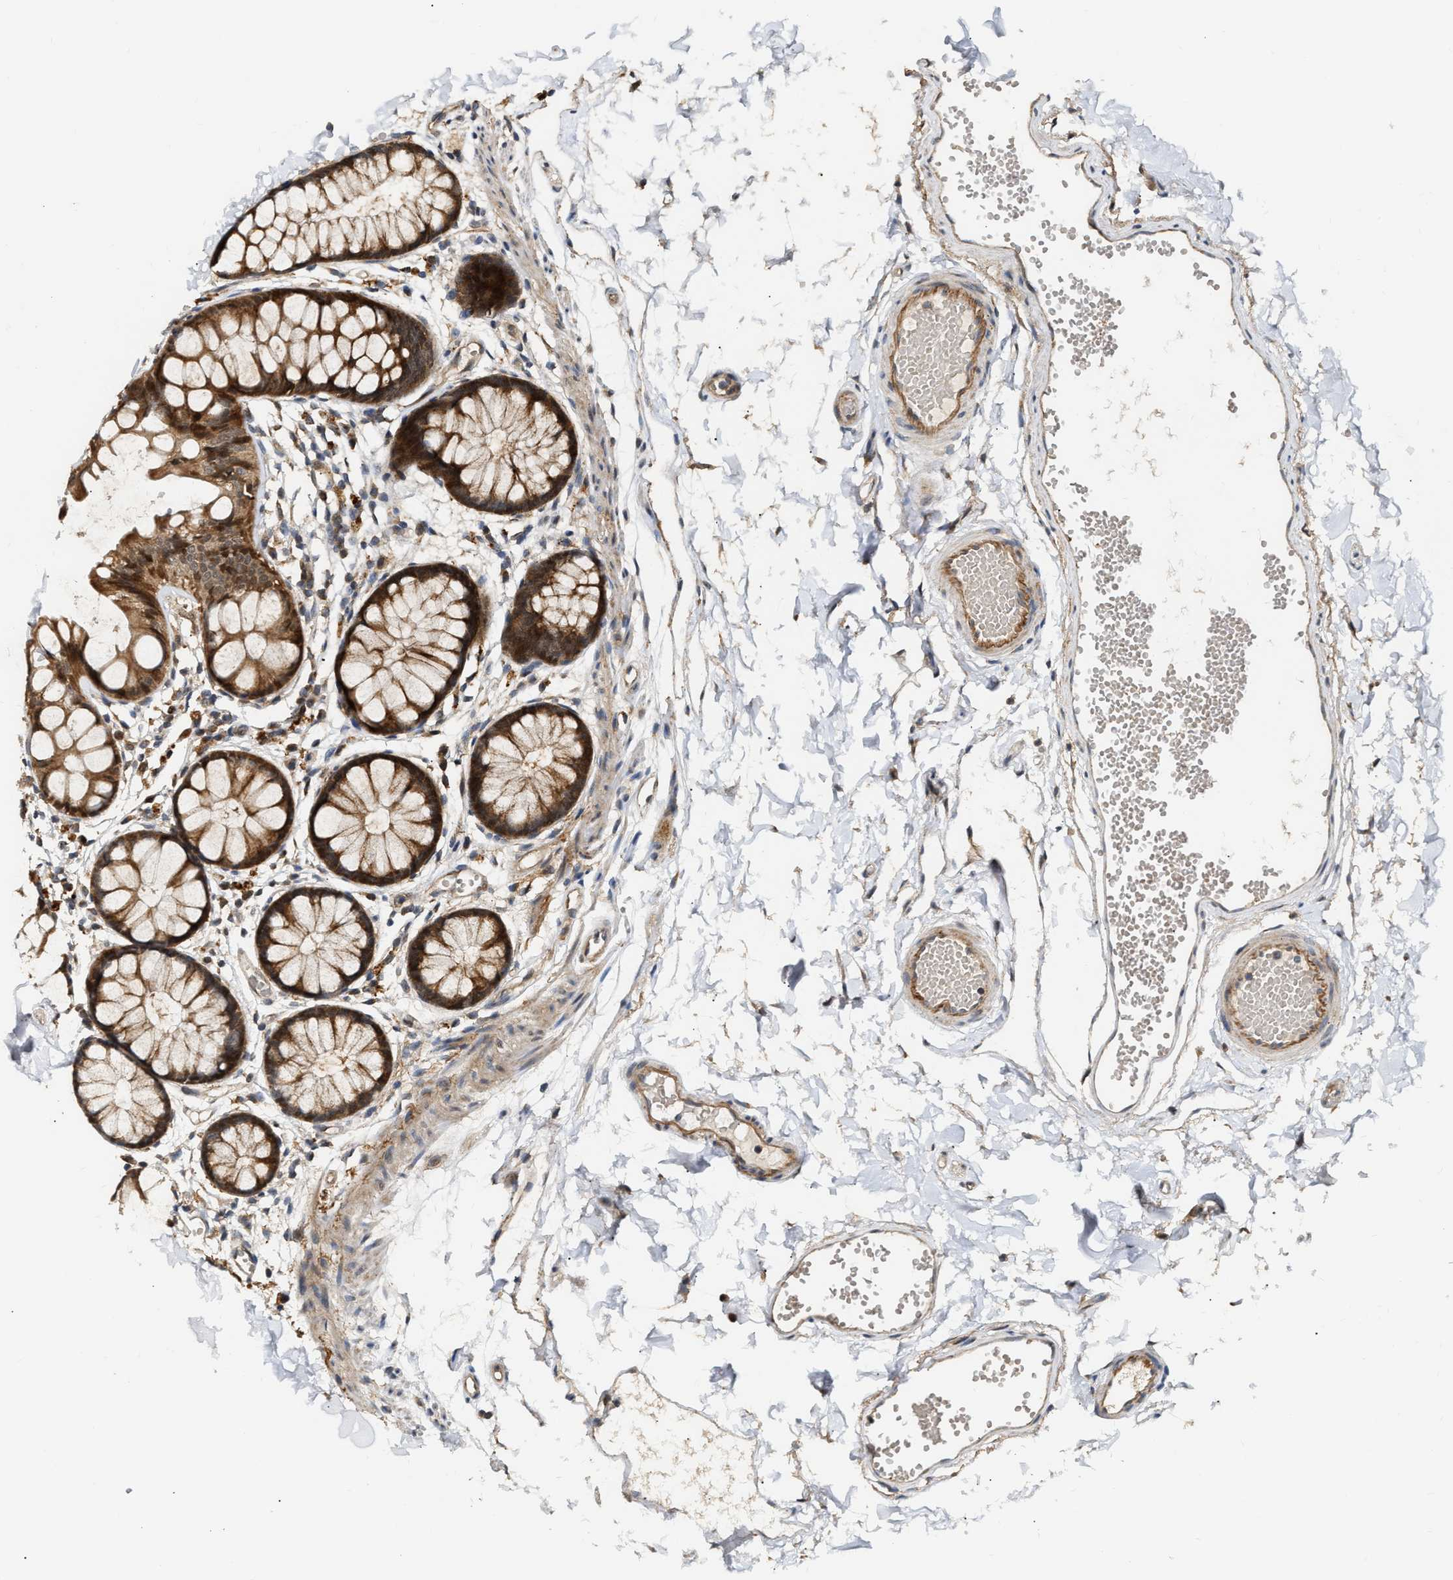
{"staining": {"intensity": "strong", "quantity": ">75%", "location": "cytoplasmic/membranous"}, "tissue": "rectum", "cell_type": "Glandular cells", "image_type": "normal", "snomed": [{"axis": "morphology", "description": "Normal tissue, NOS"}, {"axis": "topography", "description": "Rectum"}], "caption": "Immunohistochemical staining of normal rectum reveals high levels of strong cytoplasmic/membranous positivity in approximately >75% of glandular cells. The protein of interest is shown in brown color, while the nuclei are stained blue.", "gene": "EXTL2", "patient": {"sex": "female", "age": 66}}